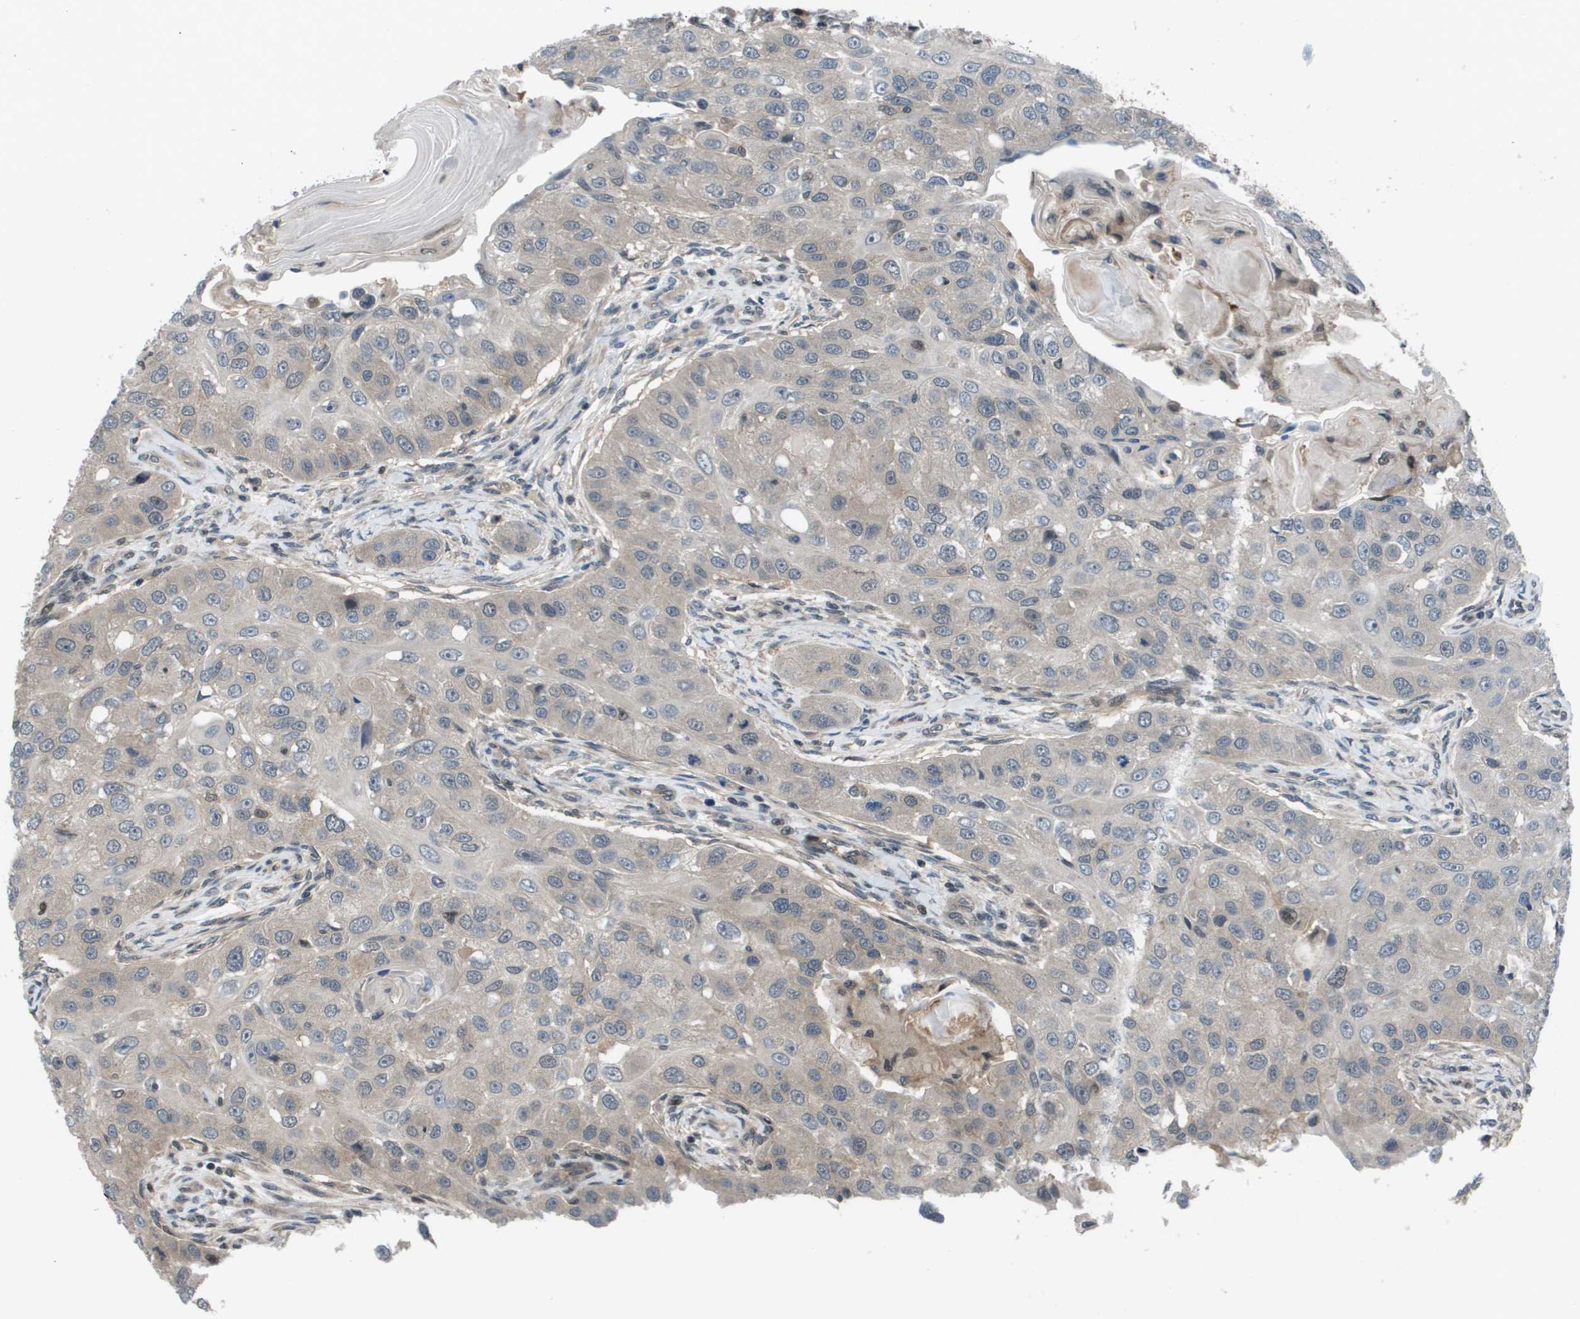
{"staining": {"intensity": "negative", "quantity": "none", "location": "none"}, "tissue": "head and neck cancer", "cell_type": "Tumor cells", "image_type": "cancer", "snomed": [{"axis": "morphology", "description": "Normal tissue, NOS"}, {"axis": "morphology", "description": "Squamous cell carcinoma, NOS"}, {"axis": "topography", "description": "Skeletal muscle"}, {"axis": "topography", "description": "Head-Neck"}], "caption": "This image is of head and neck cancer (squamous cell carcinoma) stained with immunohistochemistry to label a protein in brown with the nuclei are counter-stained blue. There is no positivity in tumor cells.", "gene": "ENPP5", "patient": {"sex": "male", "age": 51}}